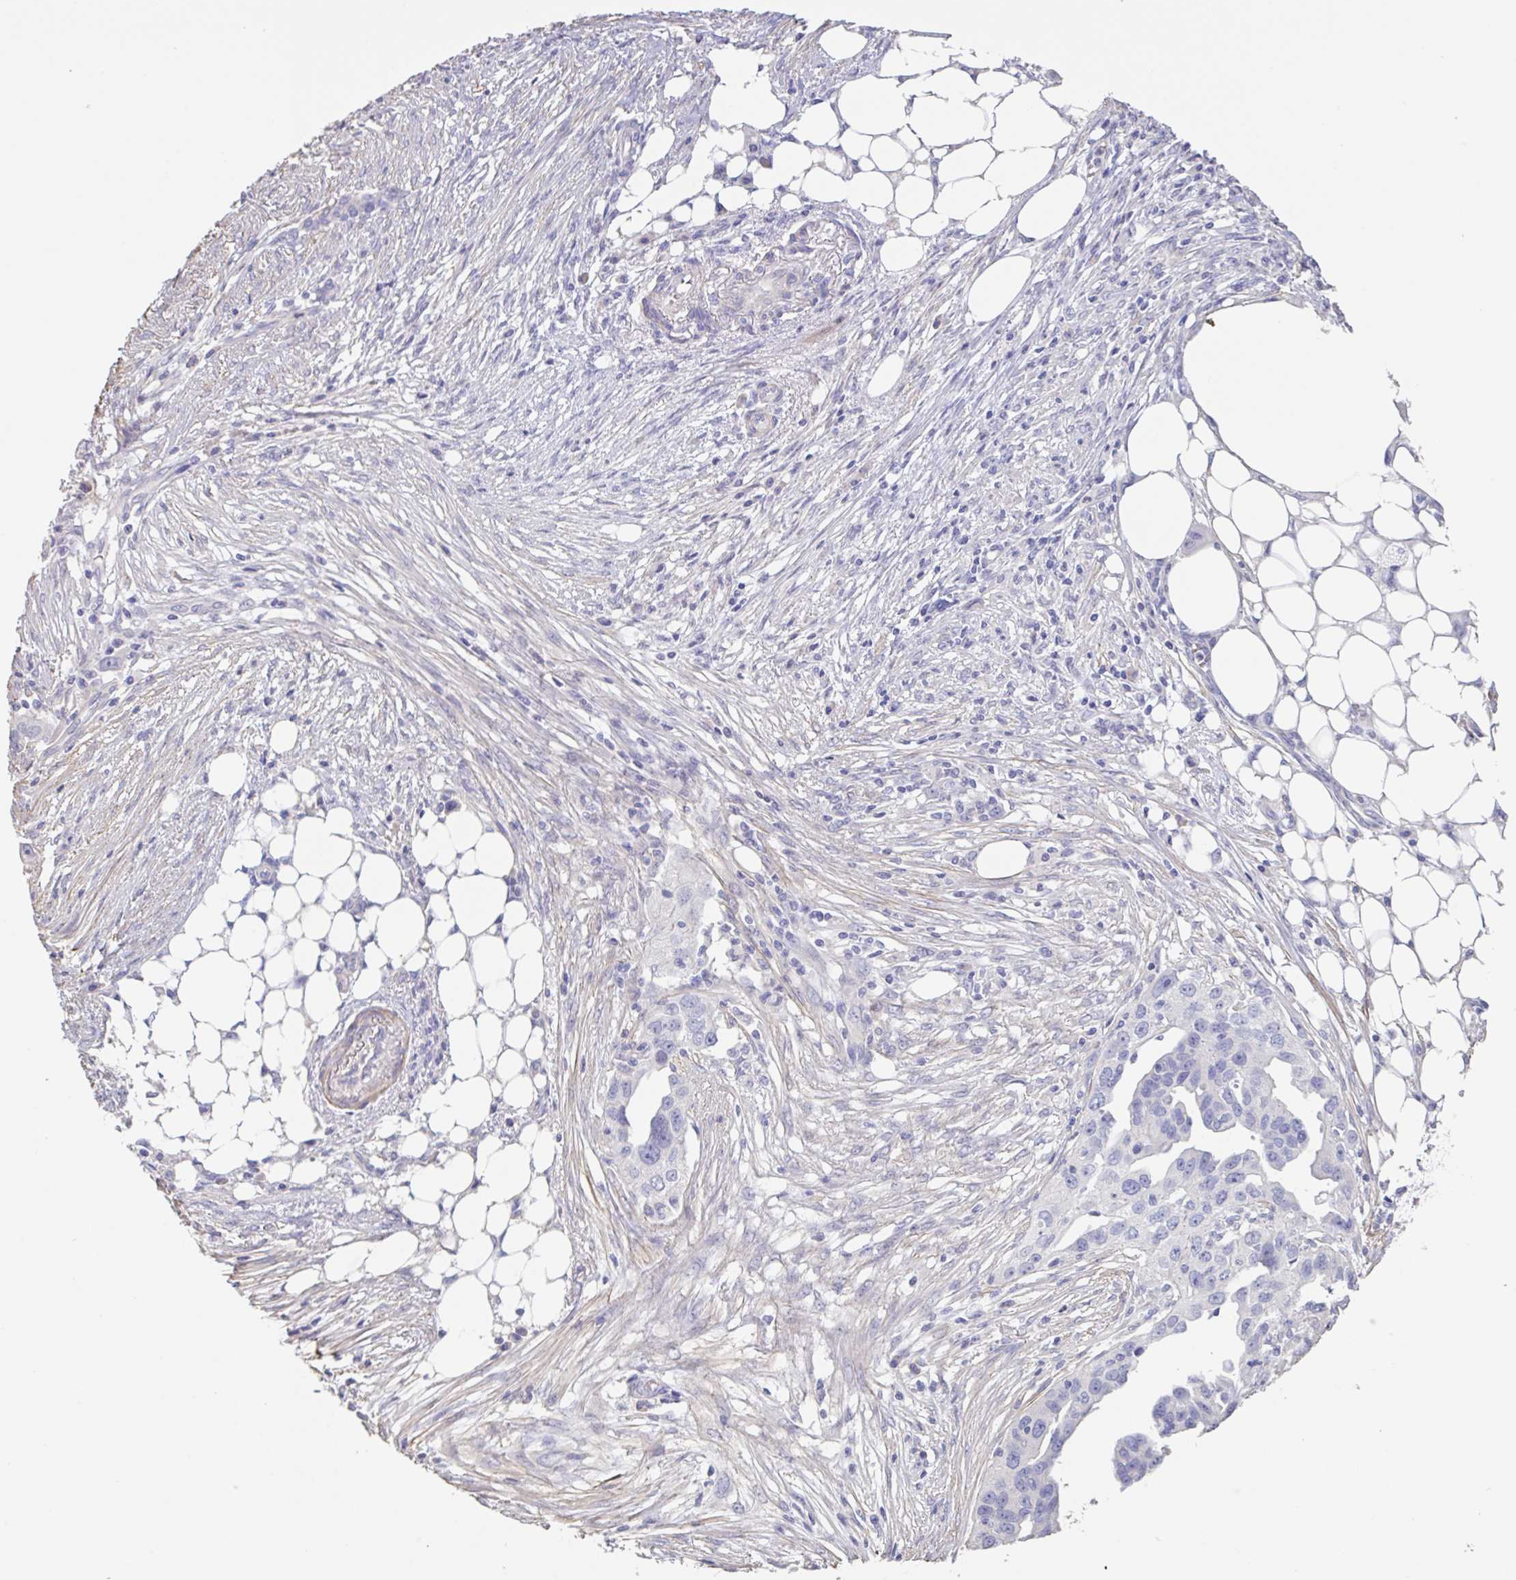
{"staining": {"intensity": "negative", "quantity": "none", "location": "none"}, "tissue": "ovarian cancer", "cell_type": "Tumor cells", "image_type": "cancer", "snomed": [{"axis": "morphology", "description": "Carcinoma, endometroid"}, {"axis": "morphology", "description": "Cystadenocarcinoma, serous, NOS"}, {"axis": "topography", "description": "Ovary"}], "caption": "Photomicrograph shows no protein expression in tumor cells of ovarian cancer (endometroid carcinoma) tissue.", "gene": "PYGM", "patient": {"sex": "female", "age": 45}}